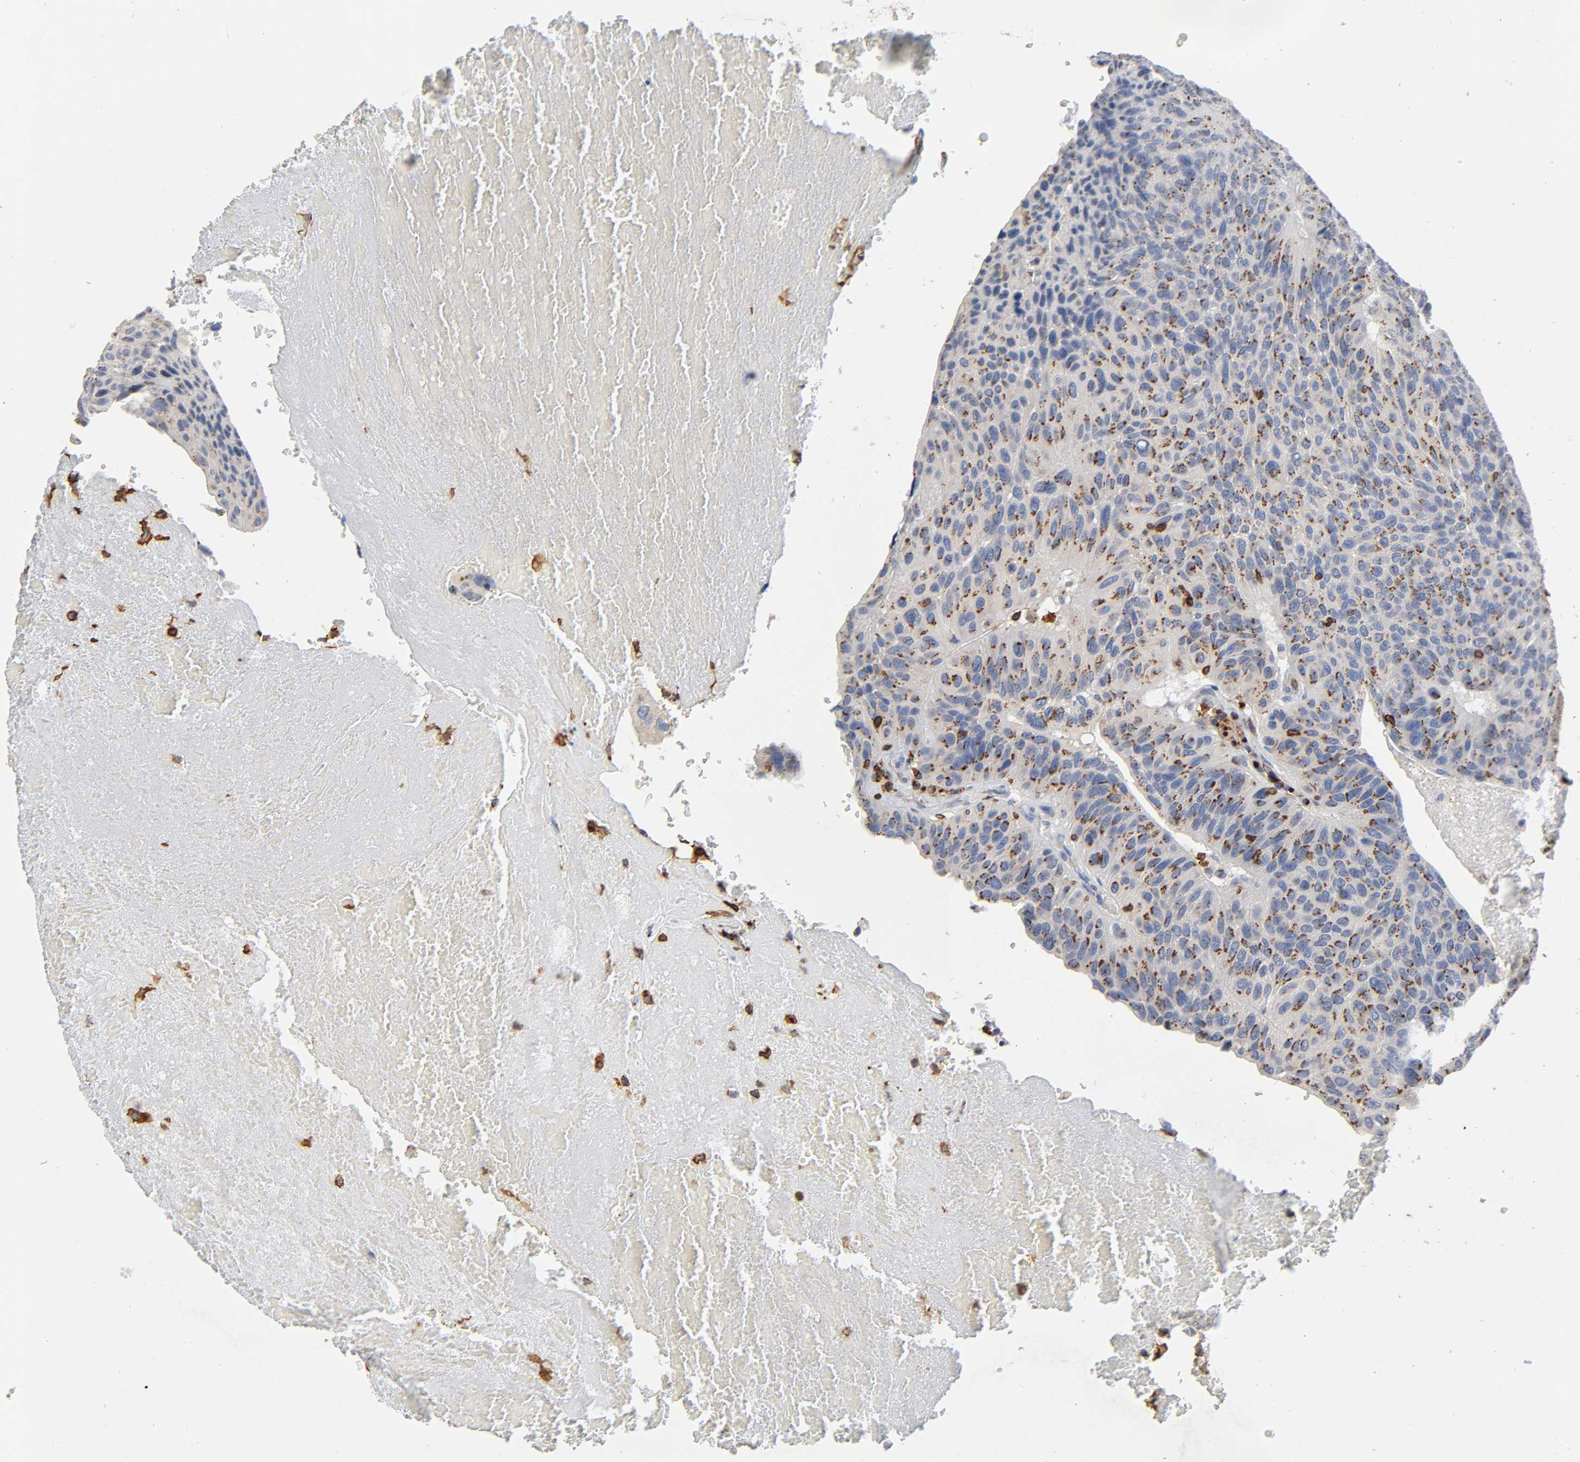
{"staining": {"intensity": "strong", "quantity": ">75%", "location": "cytoplasmic/membranous"}, "tissue": "urothelial cancer", "cell_type": "Tumor cells", "image_type": "cancer", "snomed": [{"axis": "morphology", "description": "Urothelial carcinoma, High grade"}, {"axis": "topography", "description": "Urinary bladder"}], "caption": "High-grade urothelial carcinoma tissue reveals strong cytoplasmic/membranous staining in approximately >75% of tumor cells, visualized by immunohistochemistry.", "gene": "CAPN10", "patient": {"sex": "male", "age": 66}}